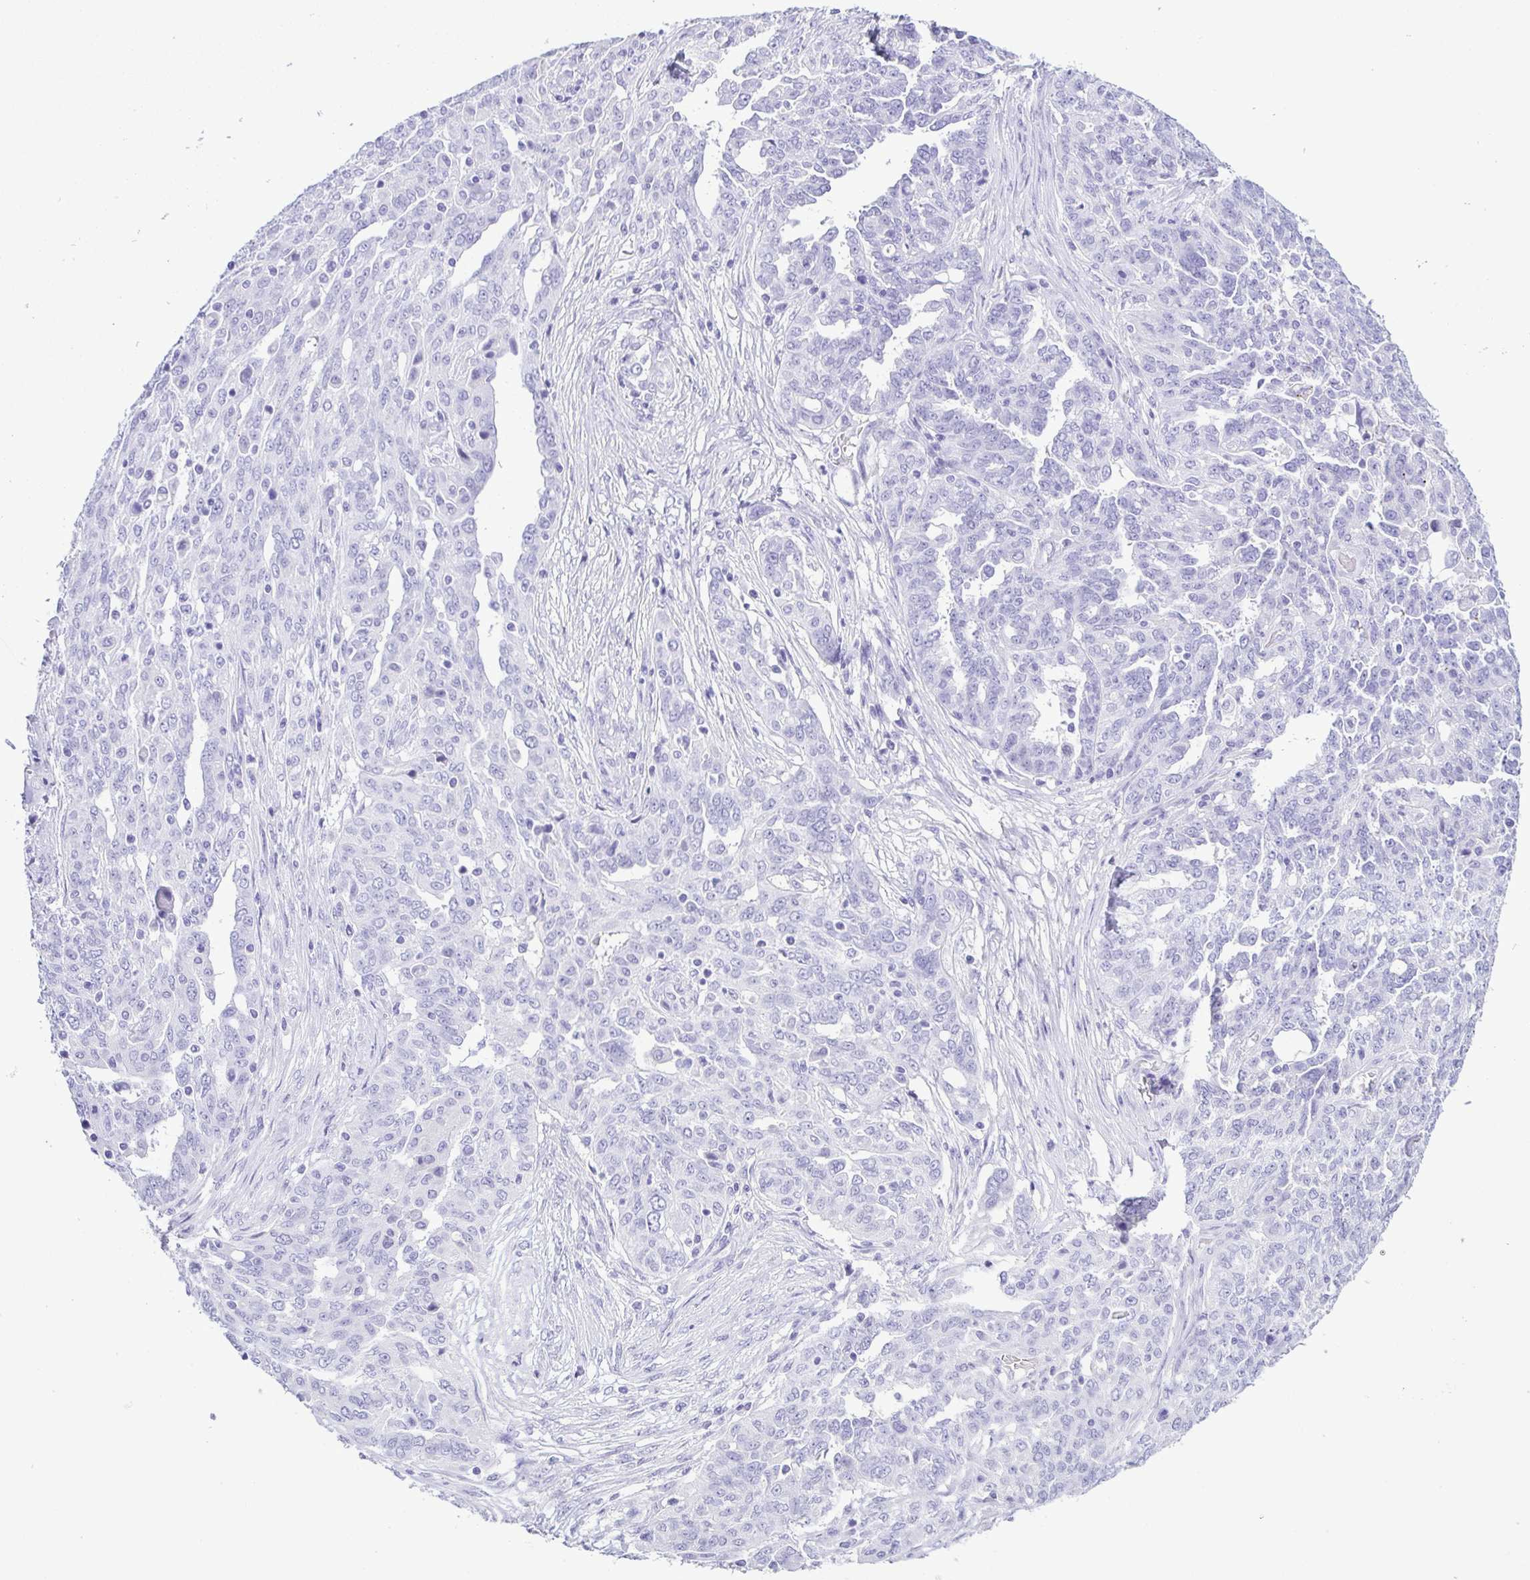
{"staining": {"intensity": "negative", "quantity": "none", "location": "none"}, "tissue": "ovarian cancer", "cell_type": "Tumor cells", "image_type": "cancer", "snomed": [{"axis": "morphology", "description": "Cystadenocarcinoma, serous, NOS"}, {"axis": "topography", "description": "Ovary"}], "caption": "This is an IHC histopathology image of serous cystadenocarcinoma (ovarian). There is no positivity in tumor cells.", "gene": "OVGP1", "patient": {"sex": "female", "age": 67}}